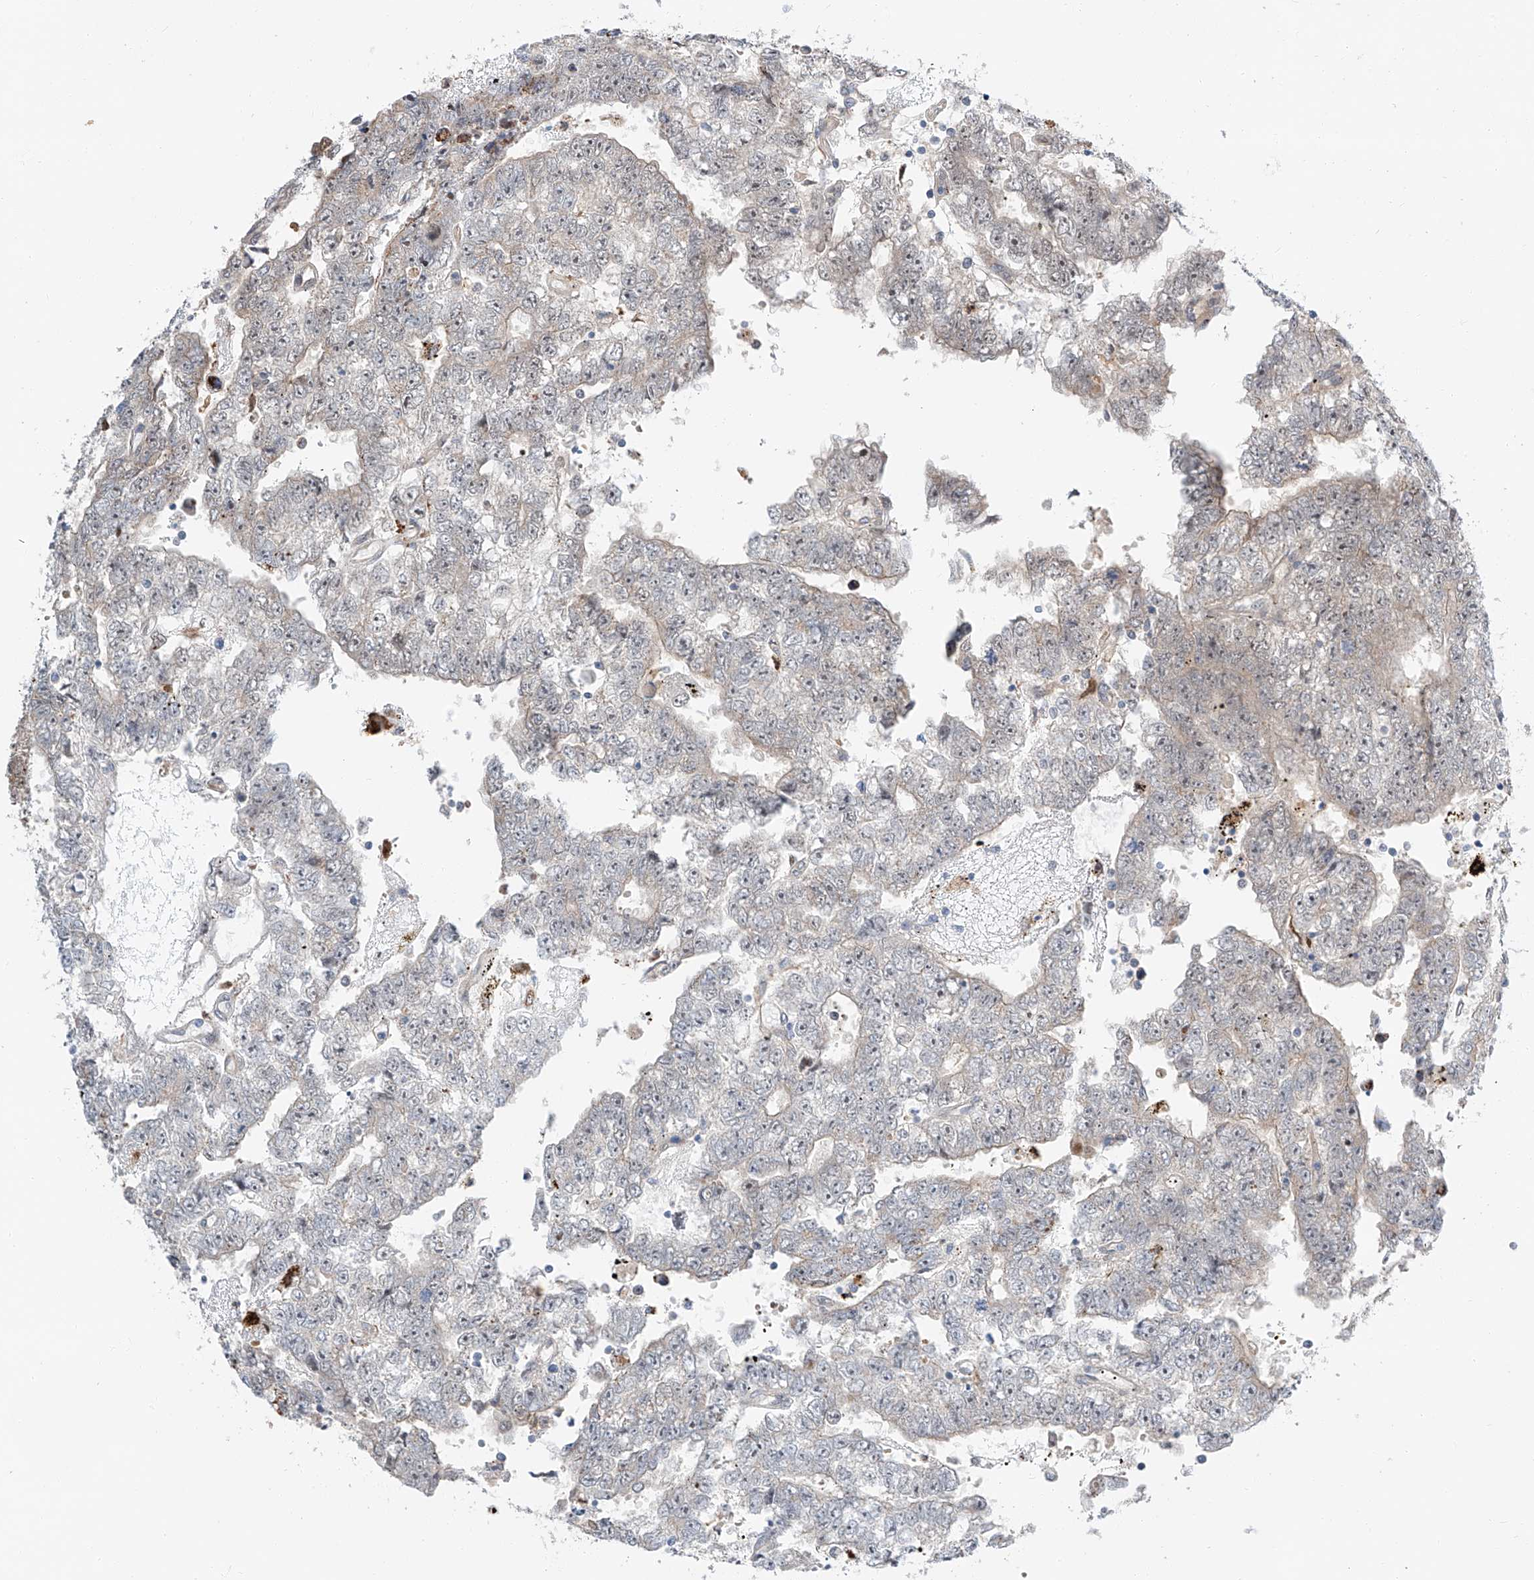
{"staining": {"intensity": "negative", "quantity": "none", "location": "none"}, "tissue": "testis cancer", "cell_type": "Tumor cells", "image_type": "cancer", "snomed": [{"axis": "morphology", "description": "Carcinoma, Embryonal, NOS"}, {"axis": "topography", "description": "Testis"}], "caption": "Tumor cells are negative for protein expression in human testis embryonal carcinoma.", "gene": "CLDND1", "patient": {"sex": "male", "age": 25}}